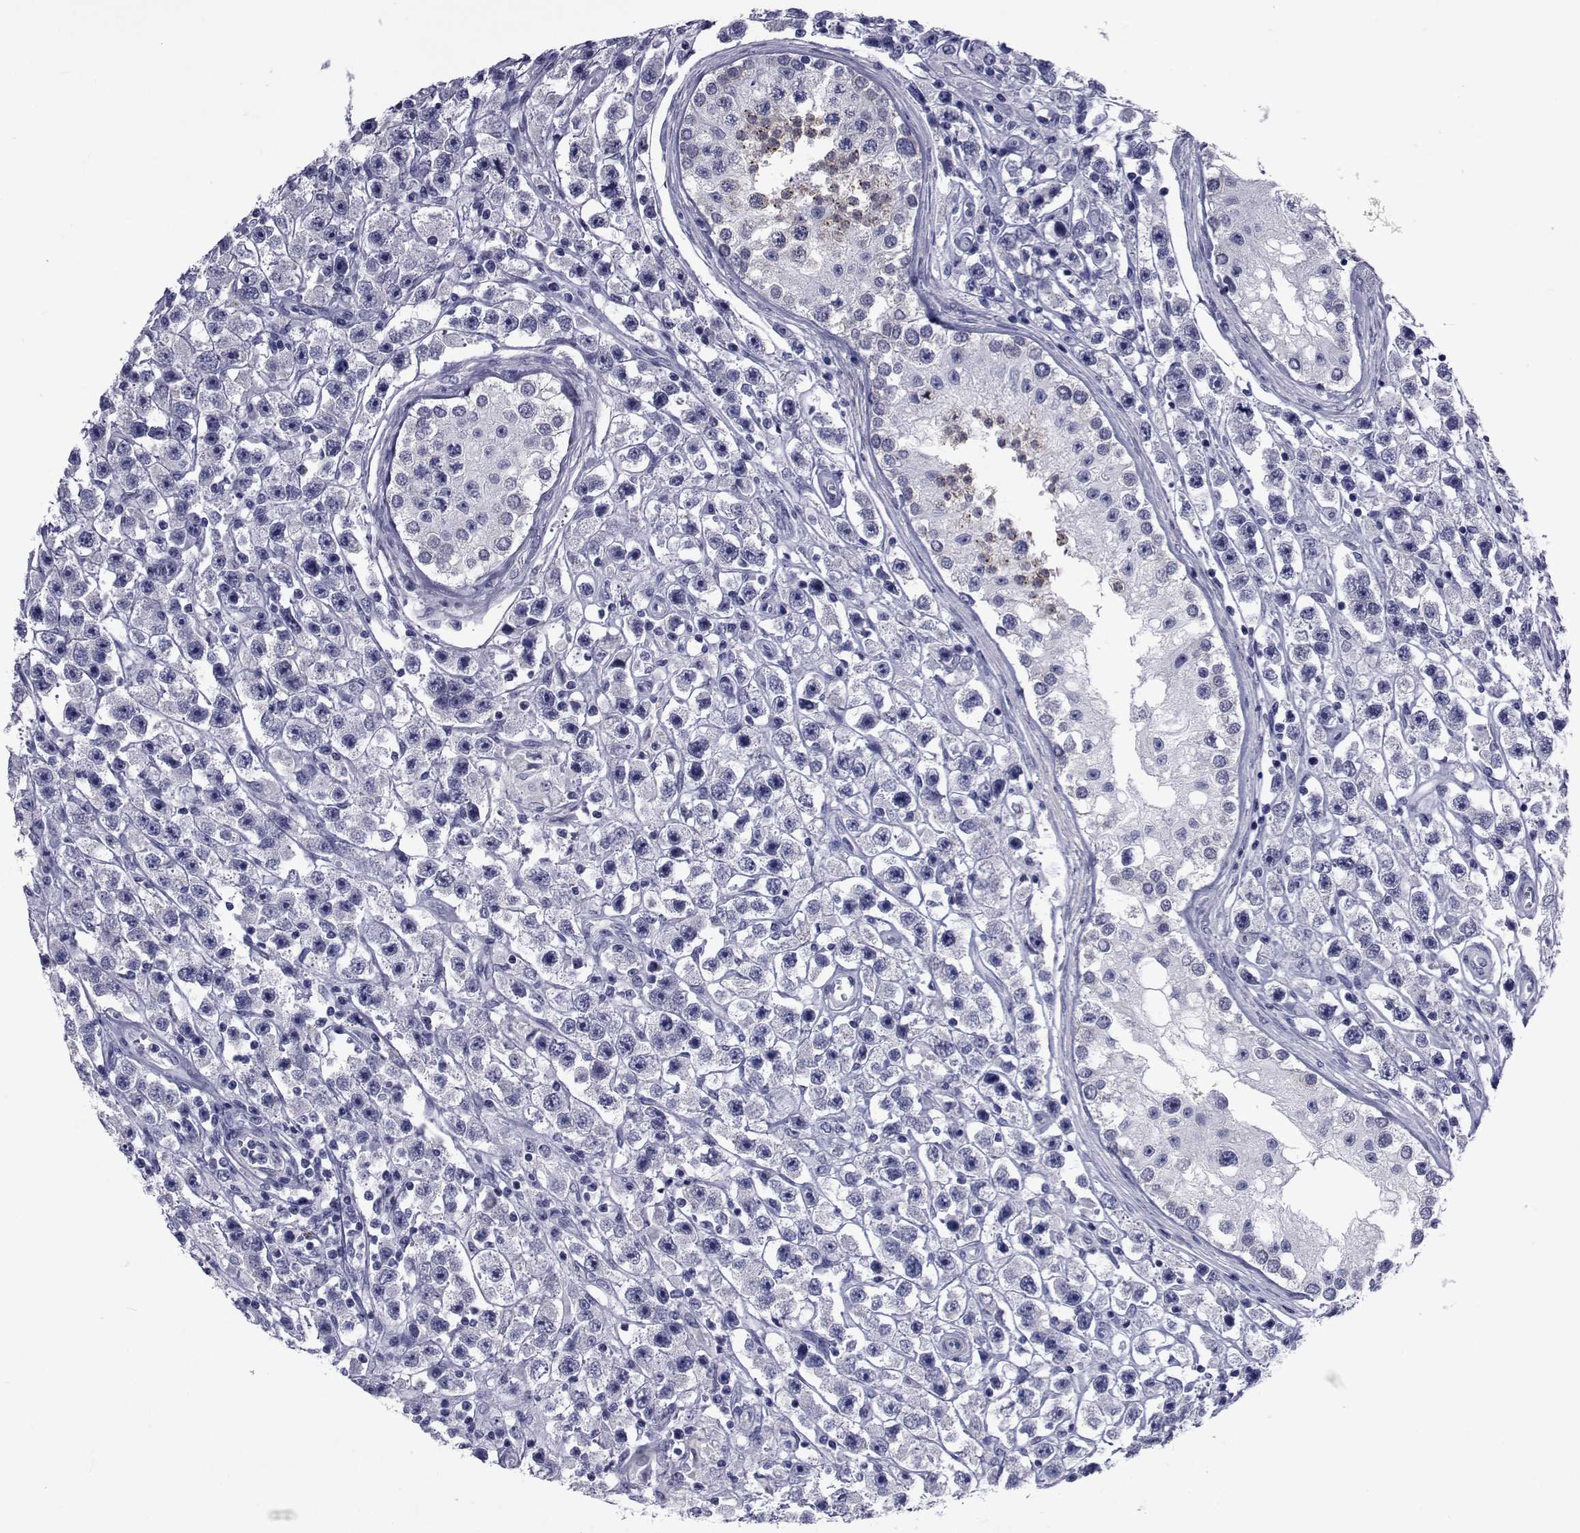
{"staining": {"intensity": "negative", "quantity": "none", "location": "none"}, "tissue": "testis cancer", "cell_type": "Tumor cells", "image_type": "cancer", "snomed": [{"axis": "morphology", "description": "Seminoma, NOS"}, {"axis": "topography", "description": "Testis"}], "caption": "DAB (3,3'-diaminobenzidine) immunohistochemical staining of human seminoma (testis) exhibits no significant staining in tumor cells.", "gene": "GKAP1", "patient": {"sex": "male", "age": 45}}